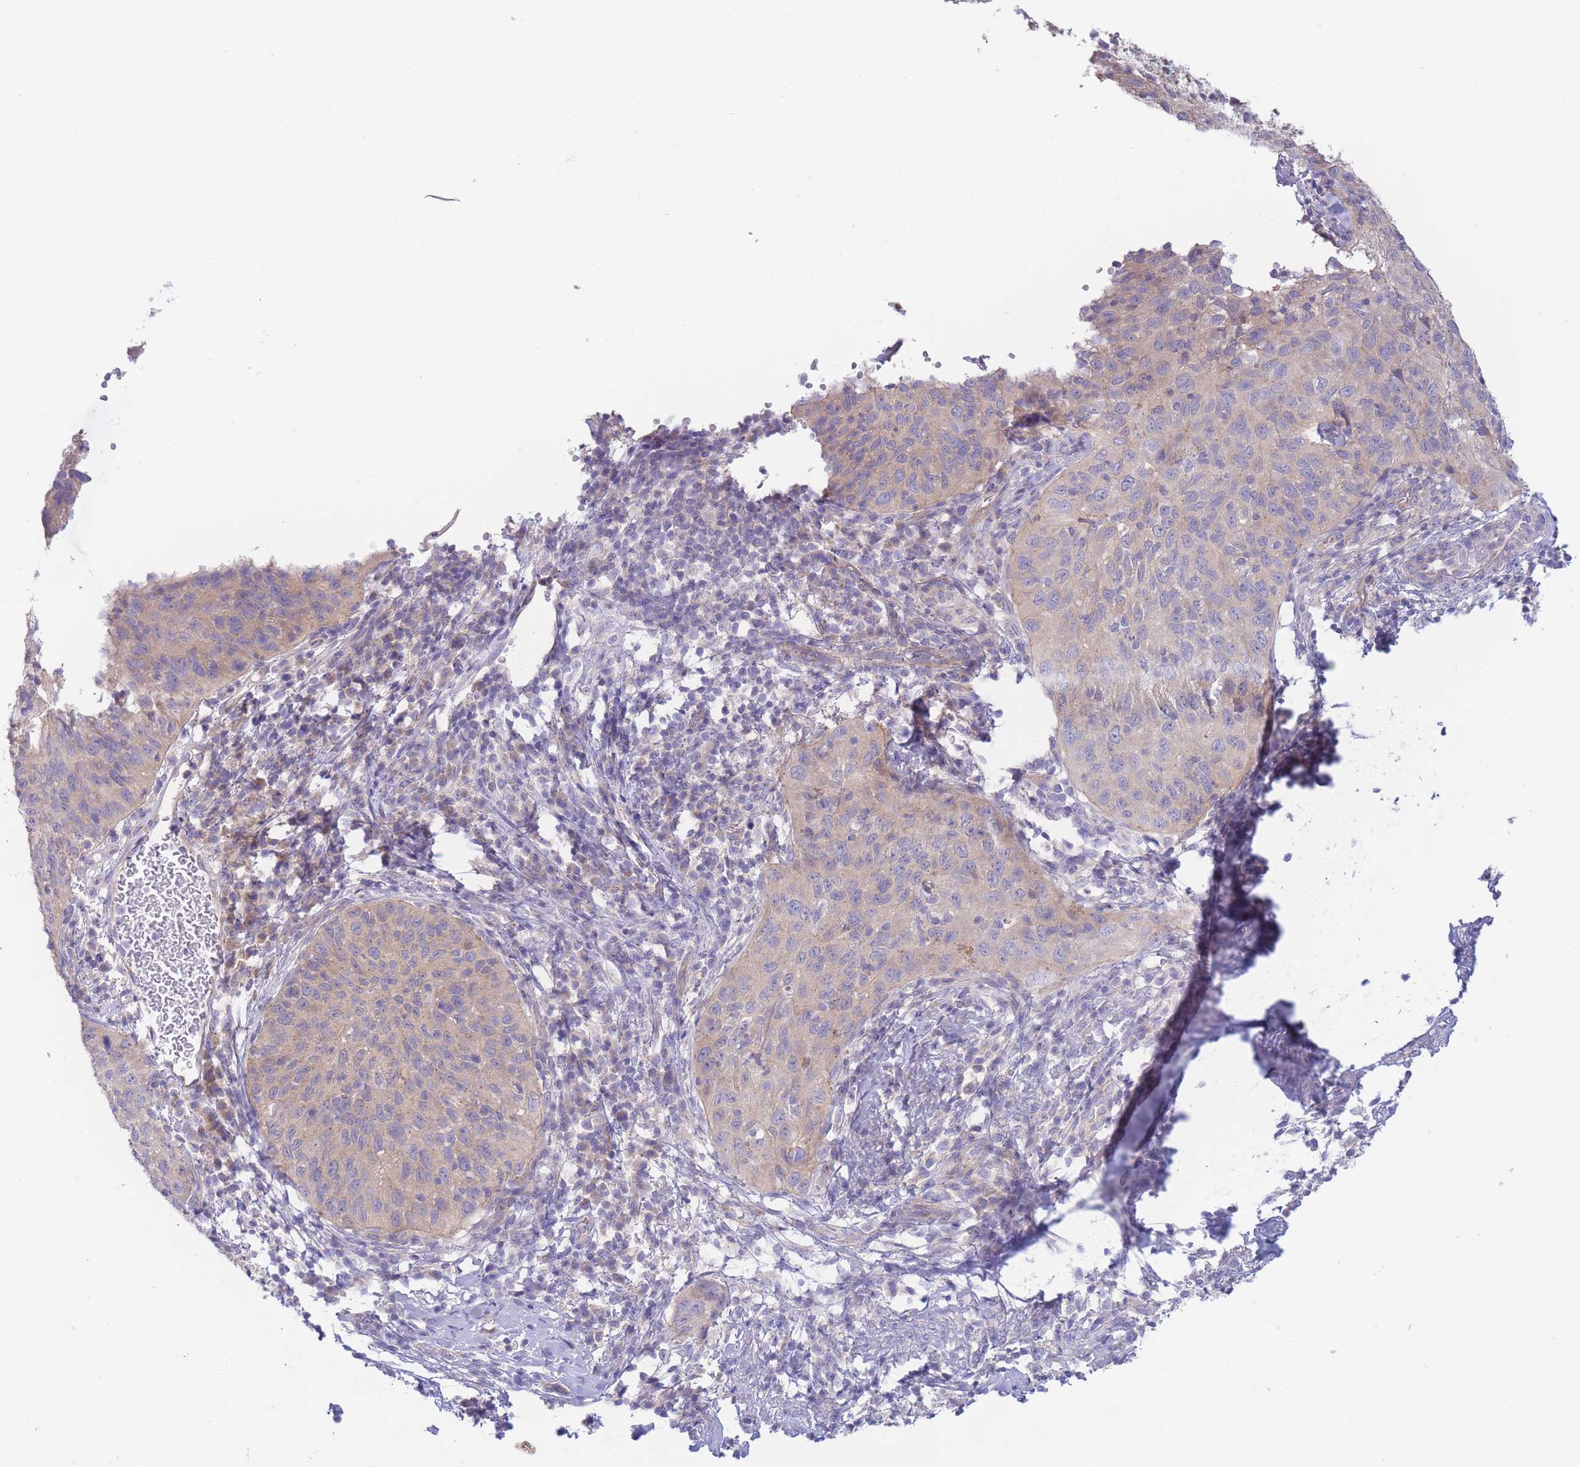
{"staining": {"intensity": "weak", "quantity": "25%-75%", "location": "cytoplasmic/membranous"}, "tissue": "cervical cancer", "cell_type": "Tumor cells", "image_type": "cancer", "snomed": [{"axis": "morphology", "description": "Squamous cell carcinoma, NOS"}, {"axis": "topography", "description": "Cervix"}], "caption": "A brown stain labels weak cytoplasmic/membranous positivity of a protein in human cervical cancer (squamous cell carcinoma) tumor cells.", "gene": "ALS2CL", "patient": {"sex": "female", "age": 30}}